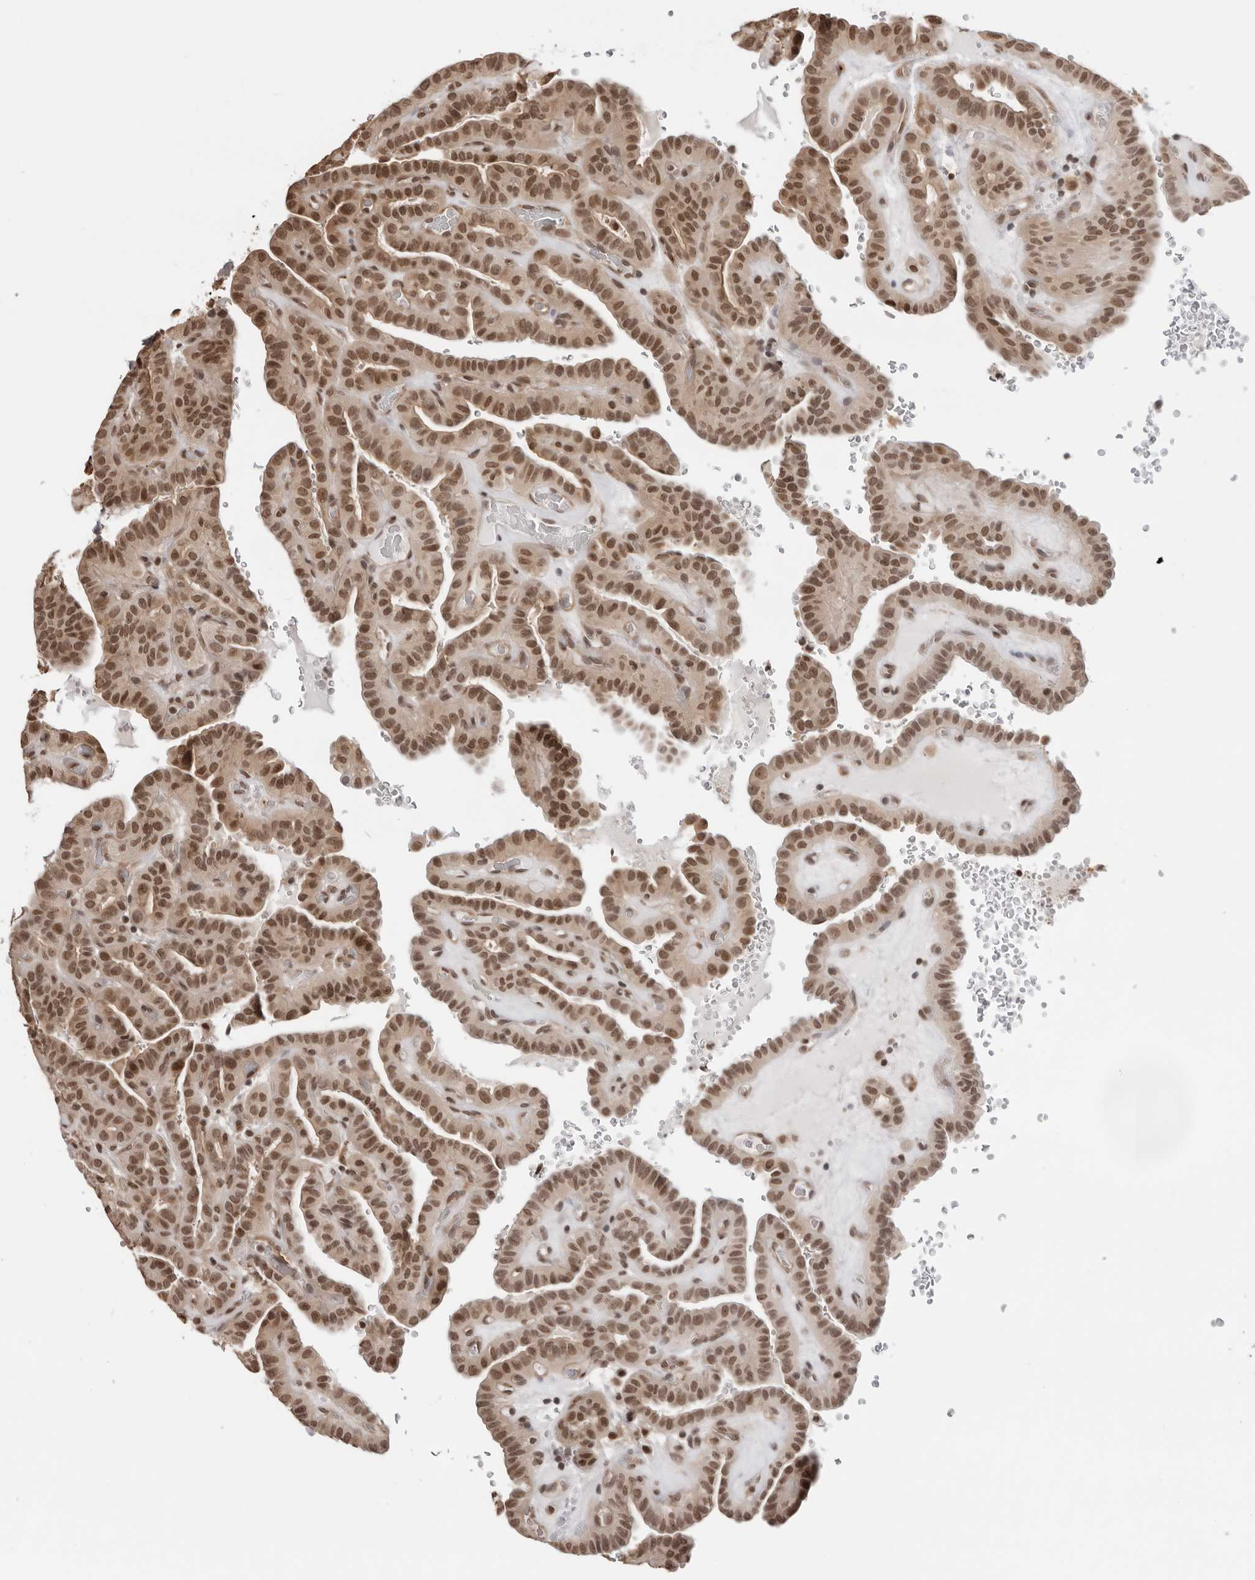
{"staining": {"intensity": "moderate", "quantity": ">75%", "location": "nuclear"}, "tissue": "thyroid cancer", "cell_type": "Tumor cells", "image_type": "cancer", "snomed": [{"axis": "morphology", "description": "Papillary adenocarcinoma, NOS"}, {"axis": "topography", "description": "Thyroid gland"}], "caption": "Immunohistochemical staining of human papillary adenocarcinoma (thyroid) demonstrates moderate nuclear protein expression in about >75% of tumor cells. The protein of interest is shown in brown color, while the nuclei are stained blue.", "gene": "SDE2", "patient": {"sex": "male", "age": 77}}